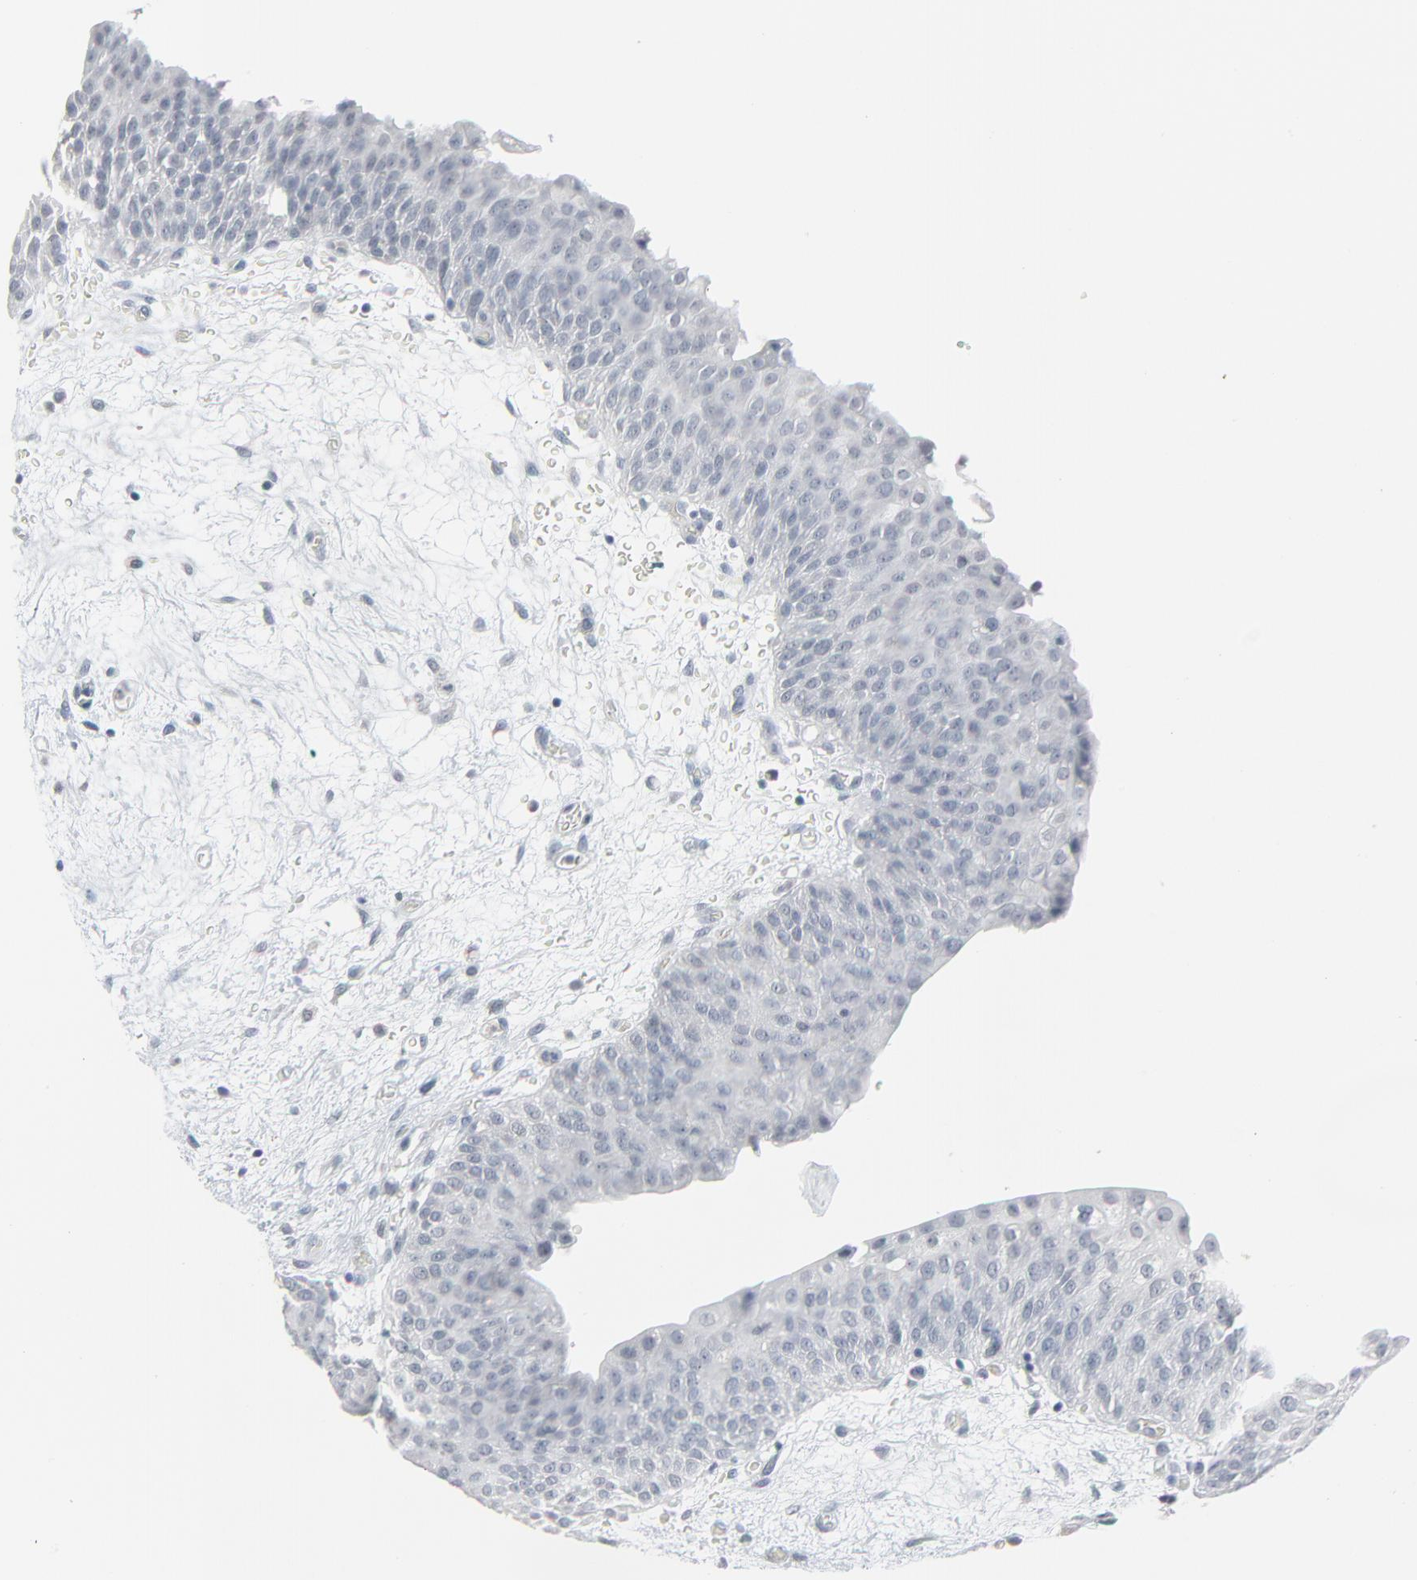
{"staining": {"intensity": "negative", "quantity": "none", "location": "none"}, "tissue": "urinary bladder", "cell_type": "Urothelial cells", "image_type": "normal", "snomed": [{"axis": "morphology", "description": "Normal tissue, NOS"}, {"axis": "morphology", "description": "Dysplasia, NOS"}, {"axis": "topography", "description": "Urinary bladder"}], "caption": "An immunohistochemistry (IHC) micrograph of benign urinary bladder is shown. There is no staining in urothelial cells of urinary bladder. (DAB IHC visualized using brightfield microscopy, high magnification).", "gene": "SAGE1", "patient": {"sex": "male", "age": 35}}